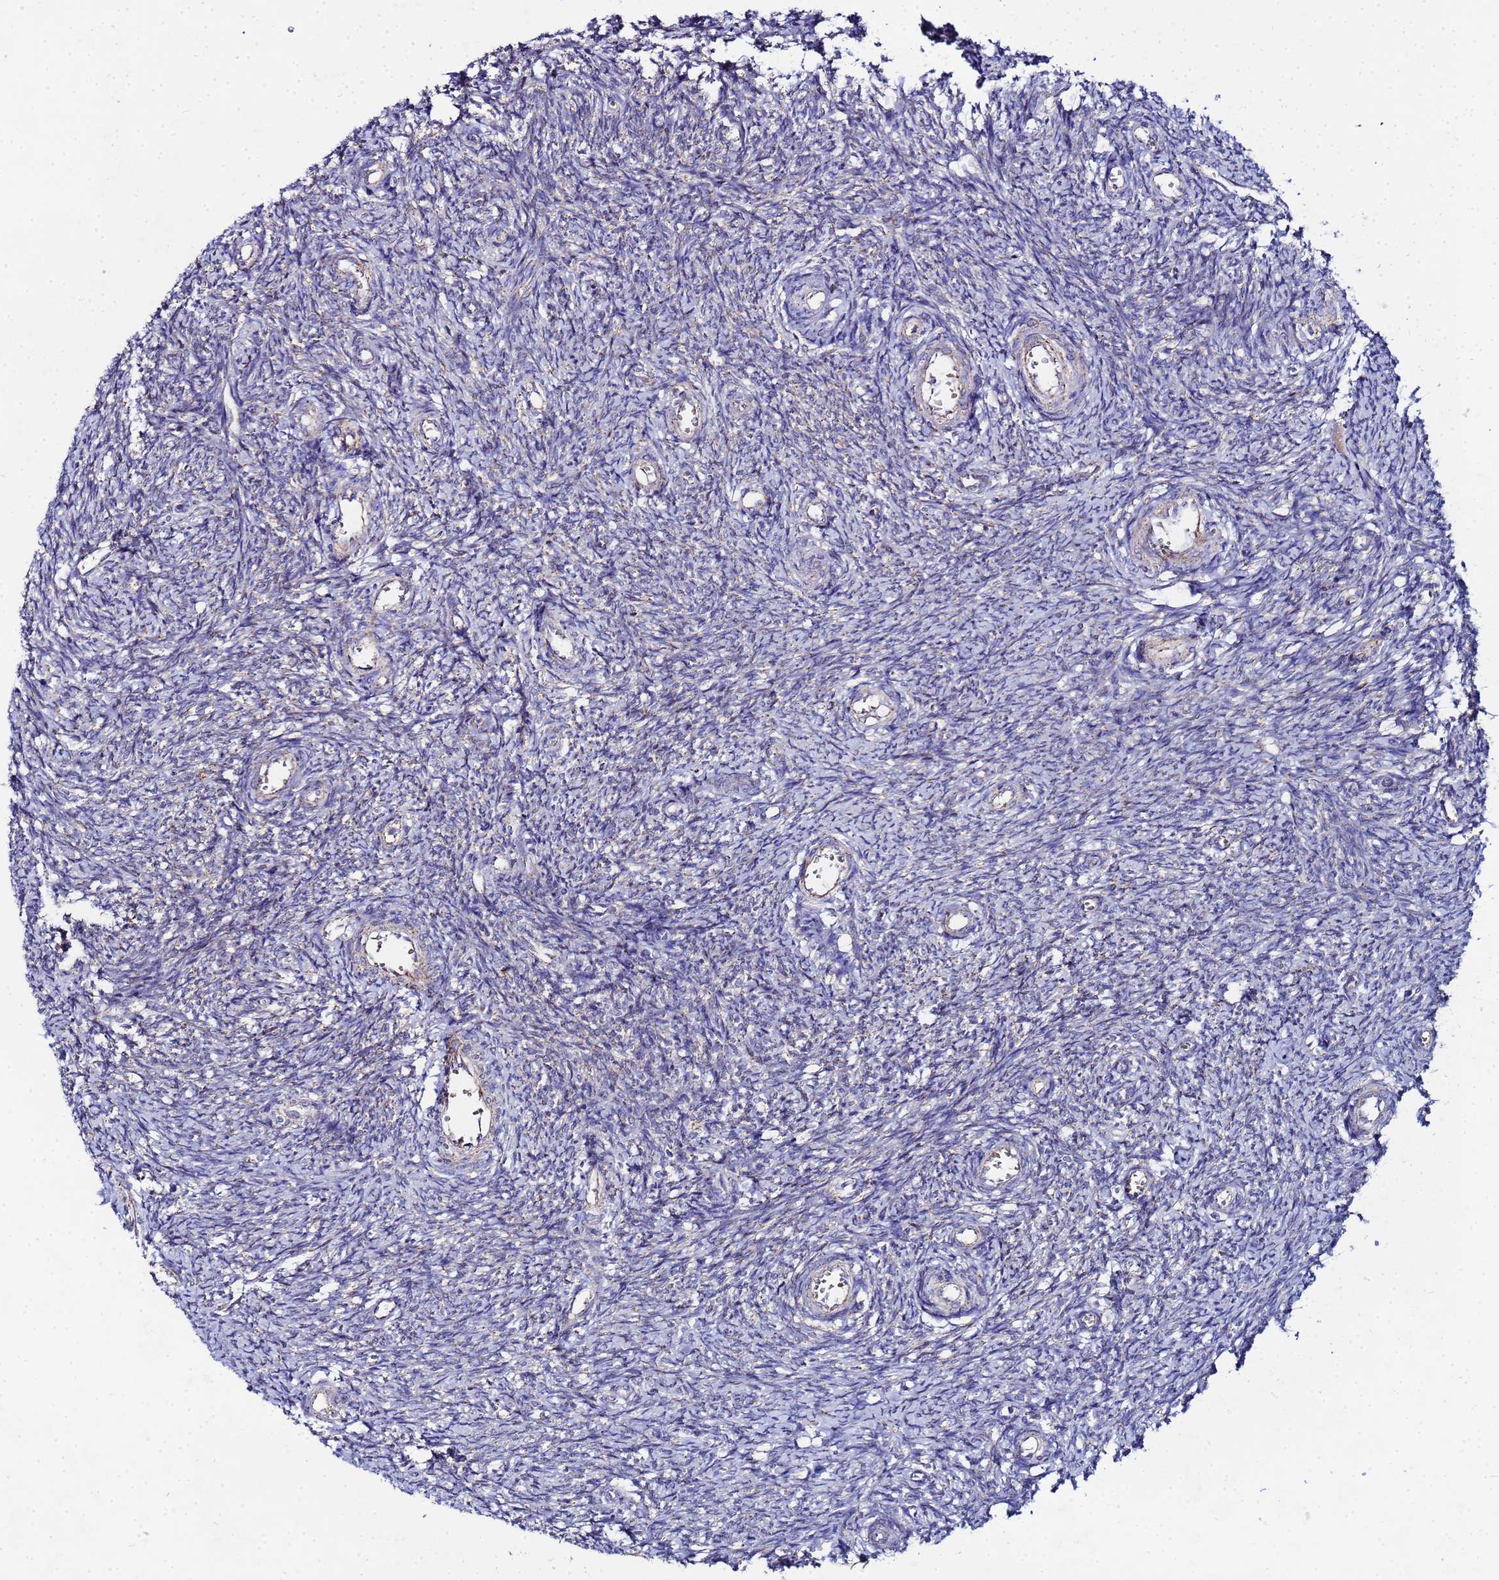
{"staining": {"intensity": "moderate", "quantity": "<25%", "location": "cytoplasmic/membranous"}, "tissue": "ovary", "cell_type": "Ovarian stroma cells", "image_type": "normal", "snomed": [{"axis": "morphology", "description": "Normal tissue, NOS"}, {"axis": "topography", "description": "Ovary"}], "caption": "Ovarian stroma cells show low levels of moderate cytoplasmic/membranous expression in approximately <25% of cells in unremarkable ovary.", "gene": "FAHD2A", "patient": {"sex": "female", "age": 44}}